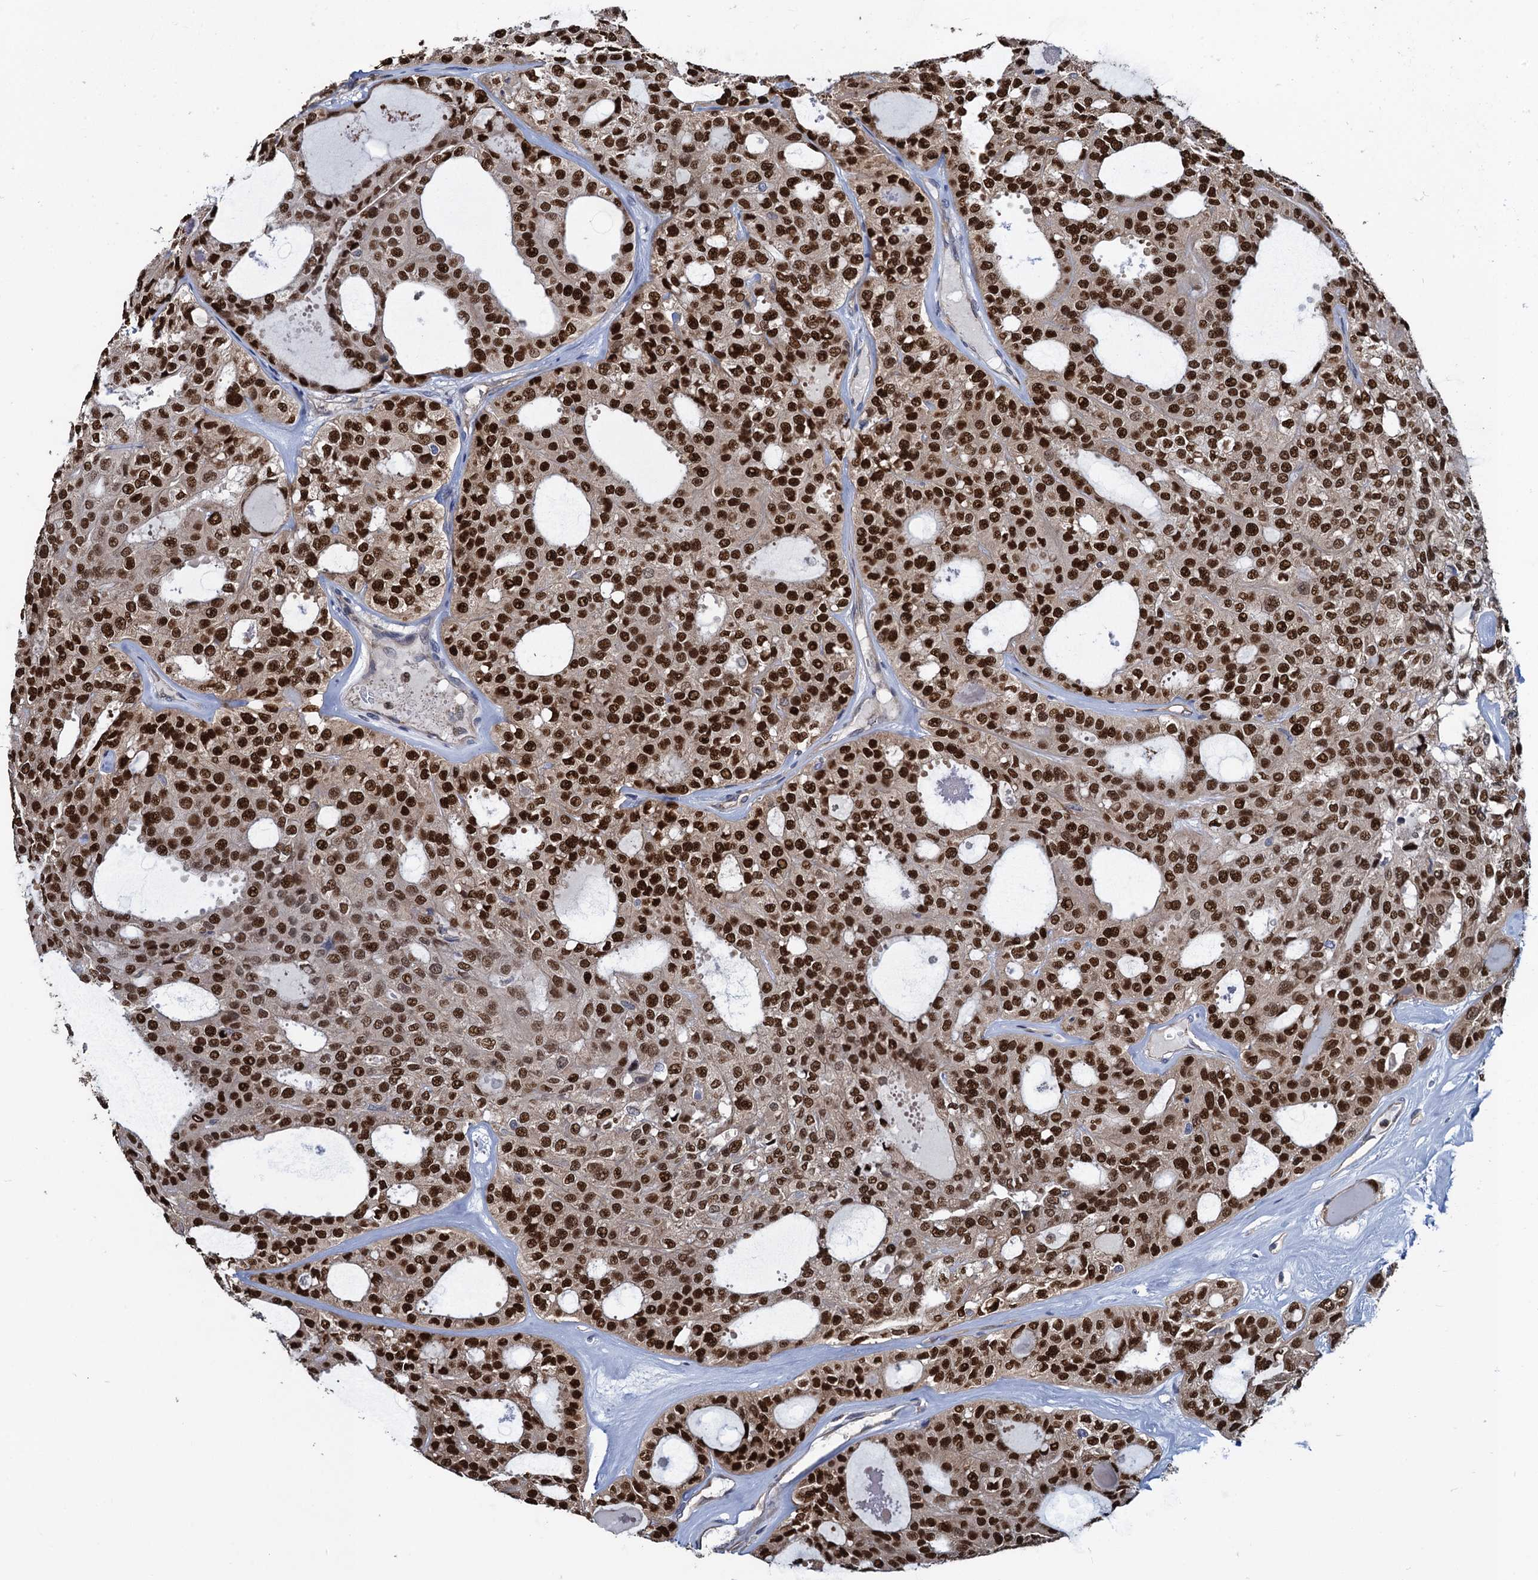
{"staining": {"intensity": "strong", "quantity": ">75%", "location": "nuclear"}, "tissue": "thyroid cancer", "cell_type": "Tumor cells", "image_type": "cancer", "snomed": [{"axis": "morphology", "description": "Follicular adenoma carcinoma, NOS"}, {"axis": "topography", "description": "Thyroid gland"}], "caption": "Tumor cells exhibit high levels of strong nuclear positivity in about >75% of cells in human thyroid follicular adenoma carcinoma. The protein of interest is stained brown, and the nuclei are stained in blue (DAB (3,3'-diaminobenzidine) IHC with brightfield microscopy, high magnification).", "gene": "RNF125", "patient": {"sex": "male", "age": 75}}